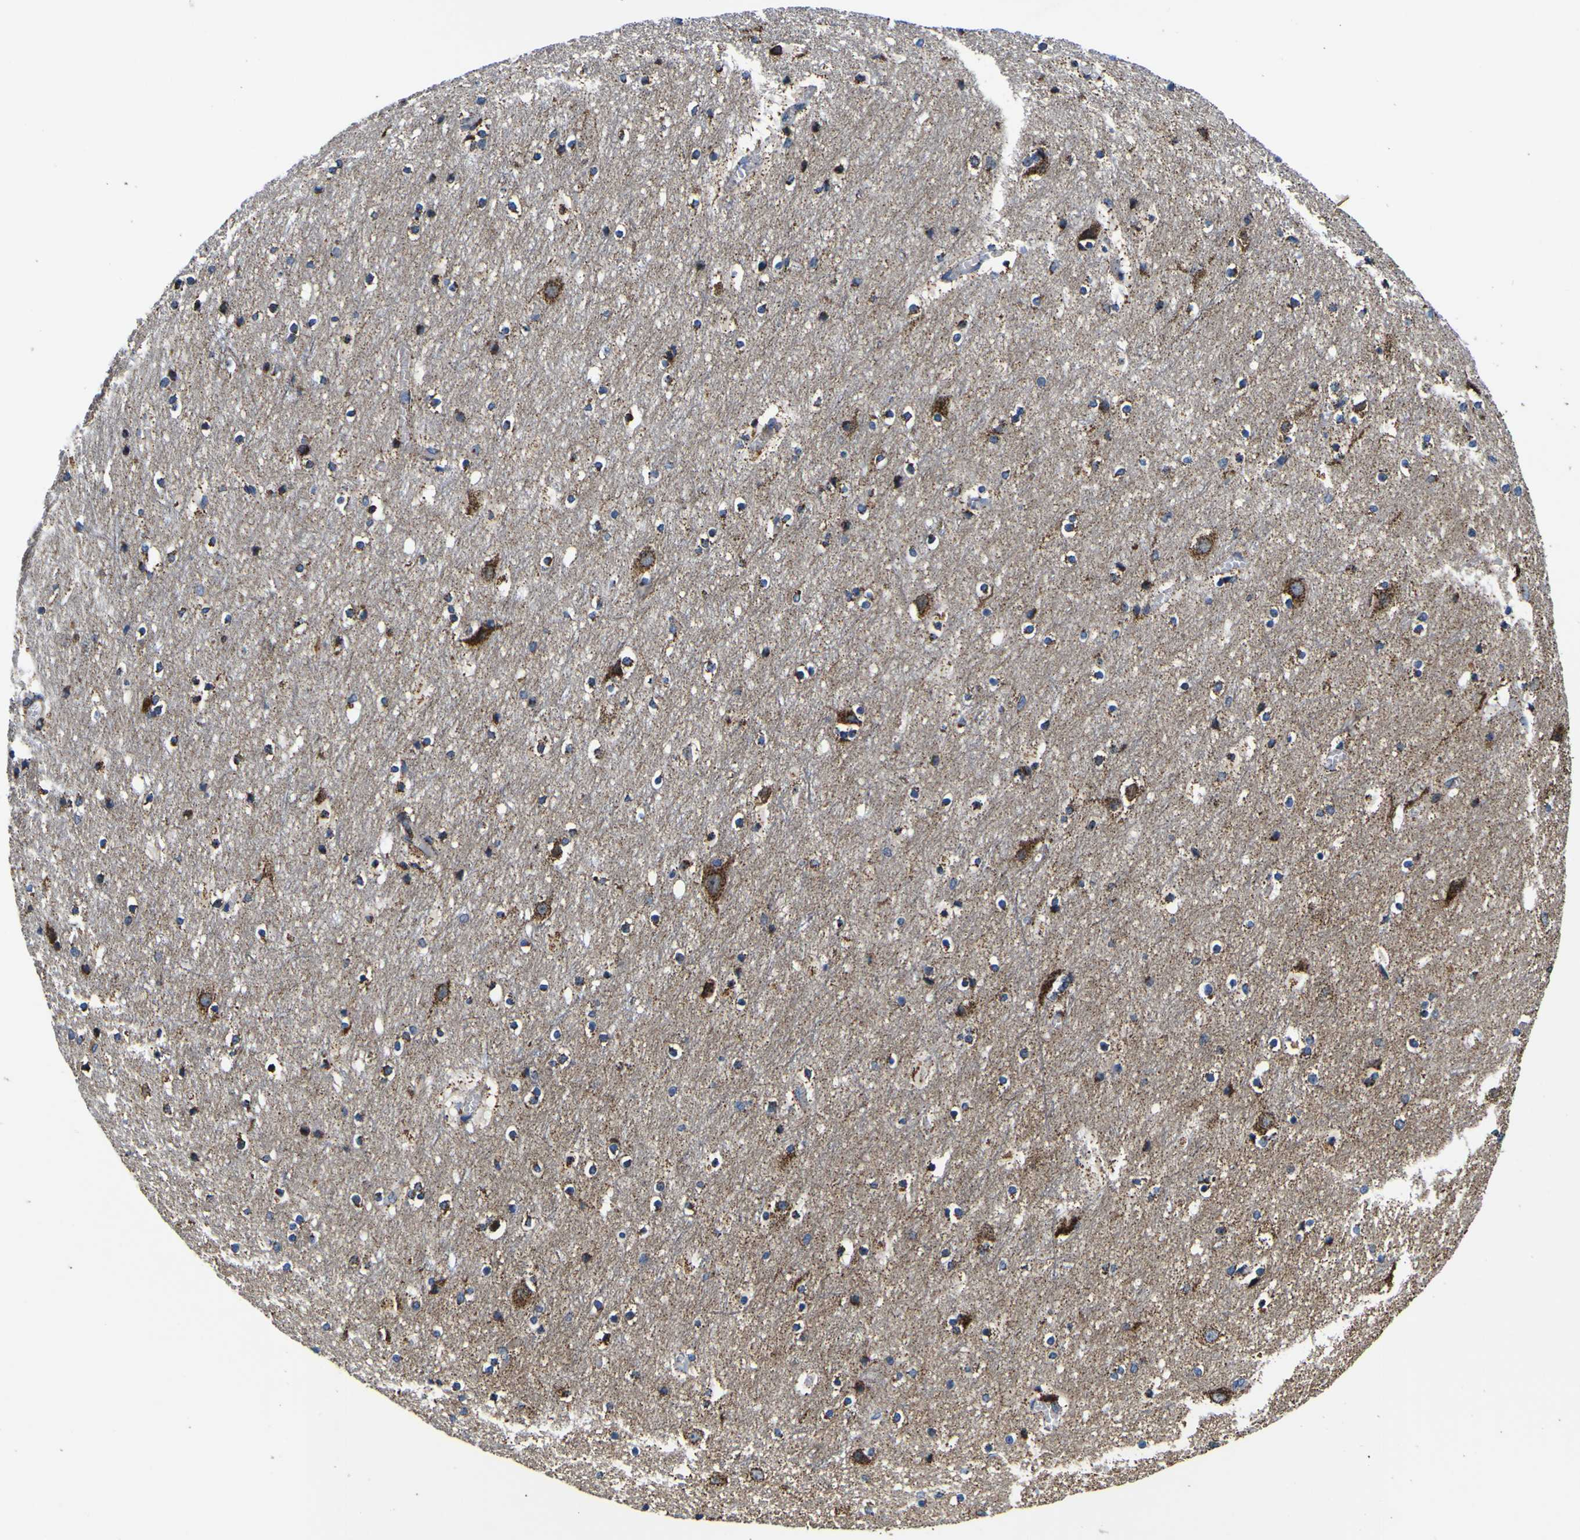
{"staining": {"intensity": "weak", "quantity": "25%-75%", "location": "cytoplasmic/membranous"}, "tissue": "cerebral cortex", "cell_type": "Endothelial cells", "image_type": "normal", "snomed": [{"axis": "morphology", "description": "Normal tissue, NOS"}, {"axis": "topography", "description": "Cerebral cortex"}], "caption": "Protein expression analysis of normal cerebral cortex displays weak cytoplasmic/membranous staining in approximately 25%-75% of endothelial cells.", "gene": "PTRH2", "patient": {"sex": "male", "age": 45}}